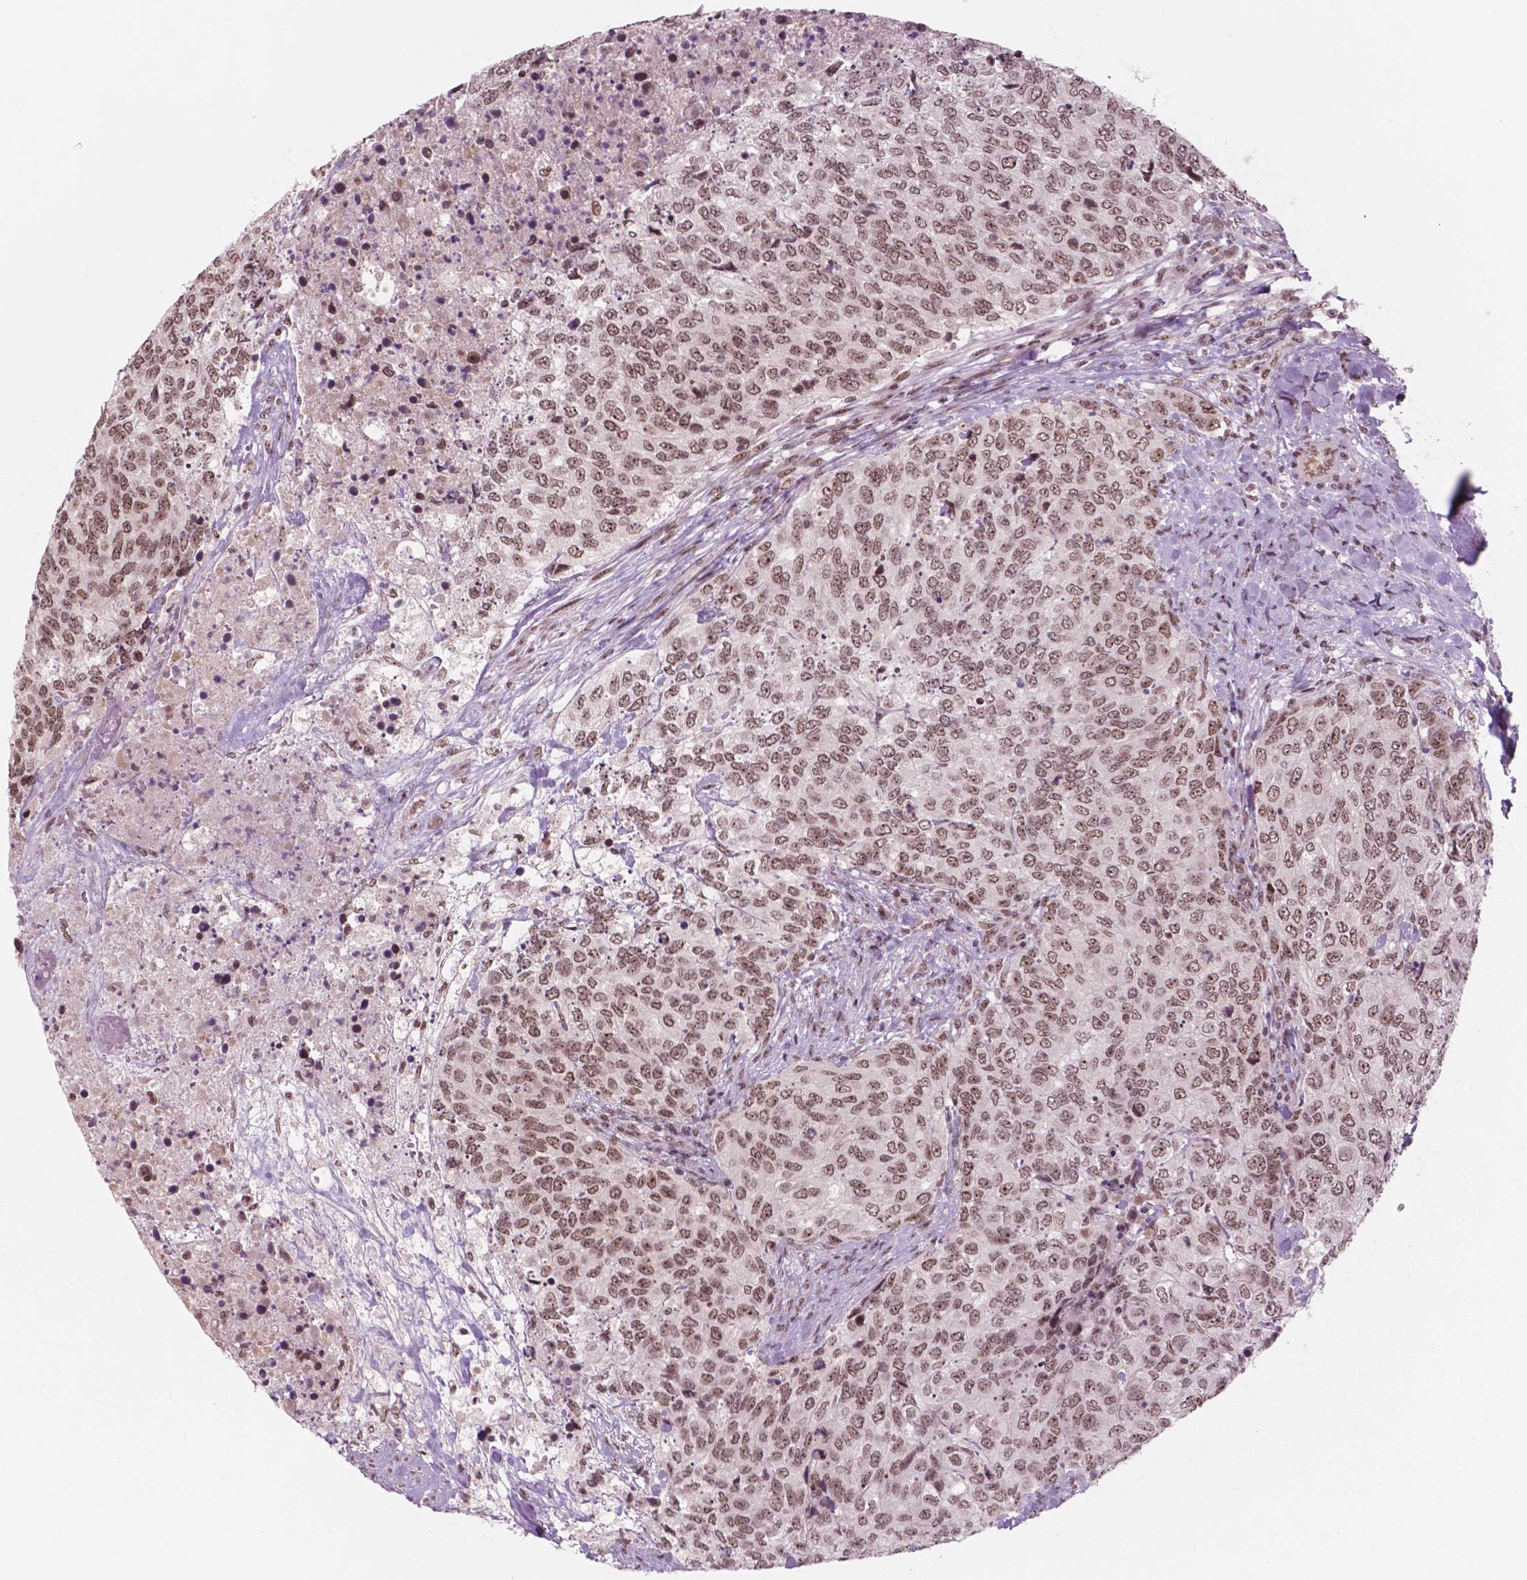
{"staining": {"intensity": "moderate", "quantity": ">75%", "location": "nuclear"}, "tissue": "urothelial cancer", "cell_type": "Tumor cells", "image_type": "cancer", "snomed": [{"axis": "morphology", "description": "Urothelial carcinoma, High grade"}, {"axis": "topography", "description": "Urinary bladder"}], "caption": "Tumor cells reveal moderate nuclear positivity in approximately >75% of cells in high-grade urothelial carcinoma. Ihc stains the protein in brown and the nuclei are stained blue.", "gene": "POLR2E", "patient": {"sex": "female", "age": 78}}